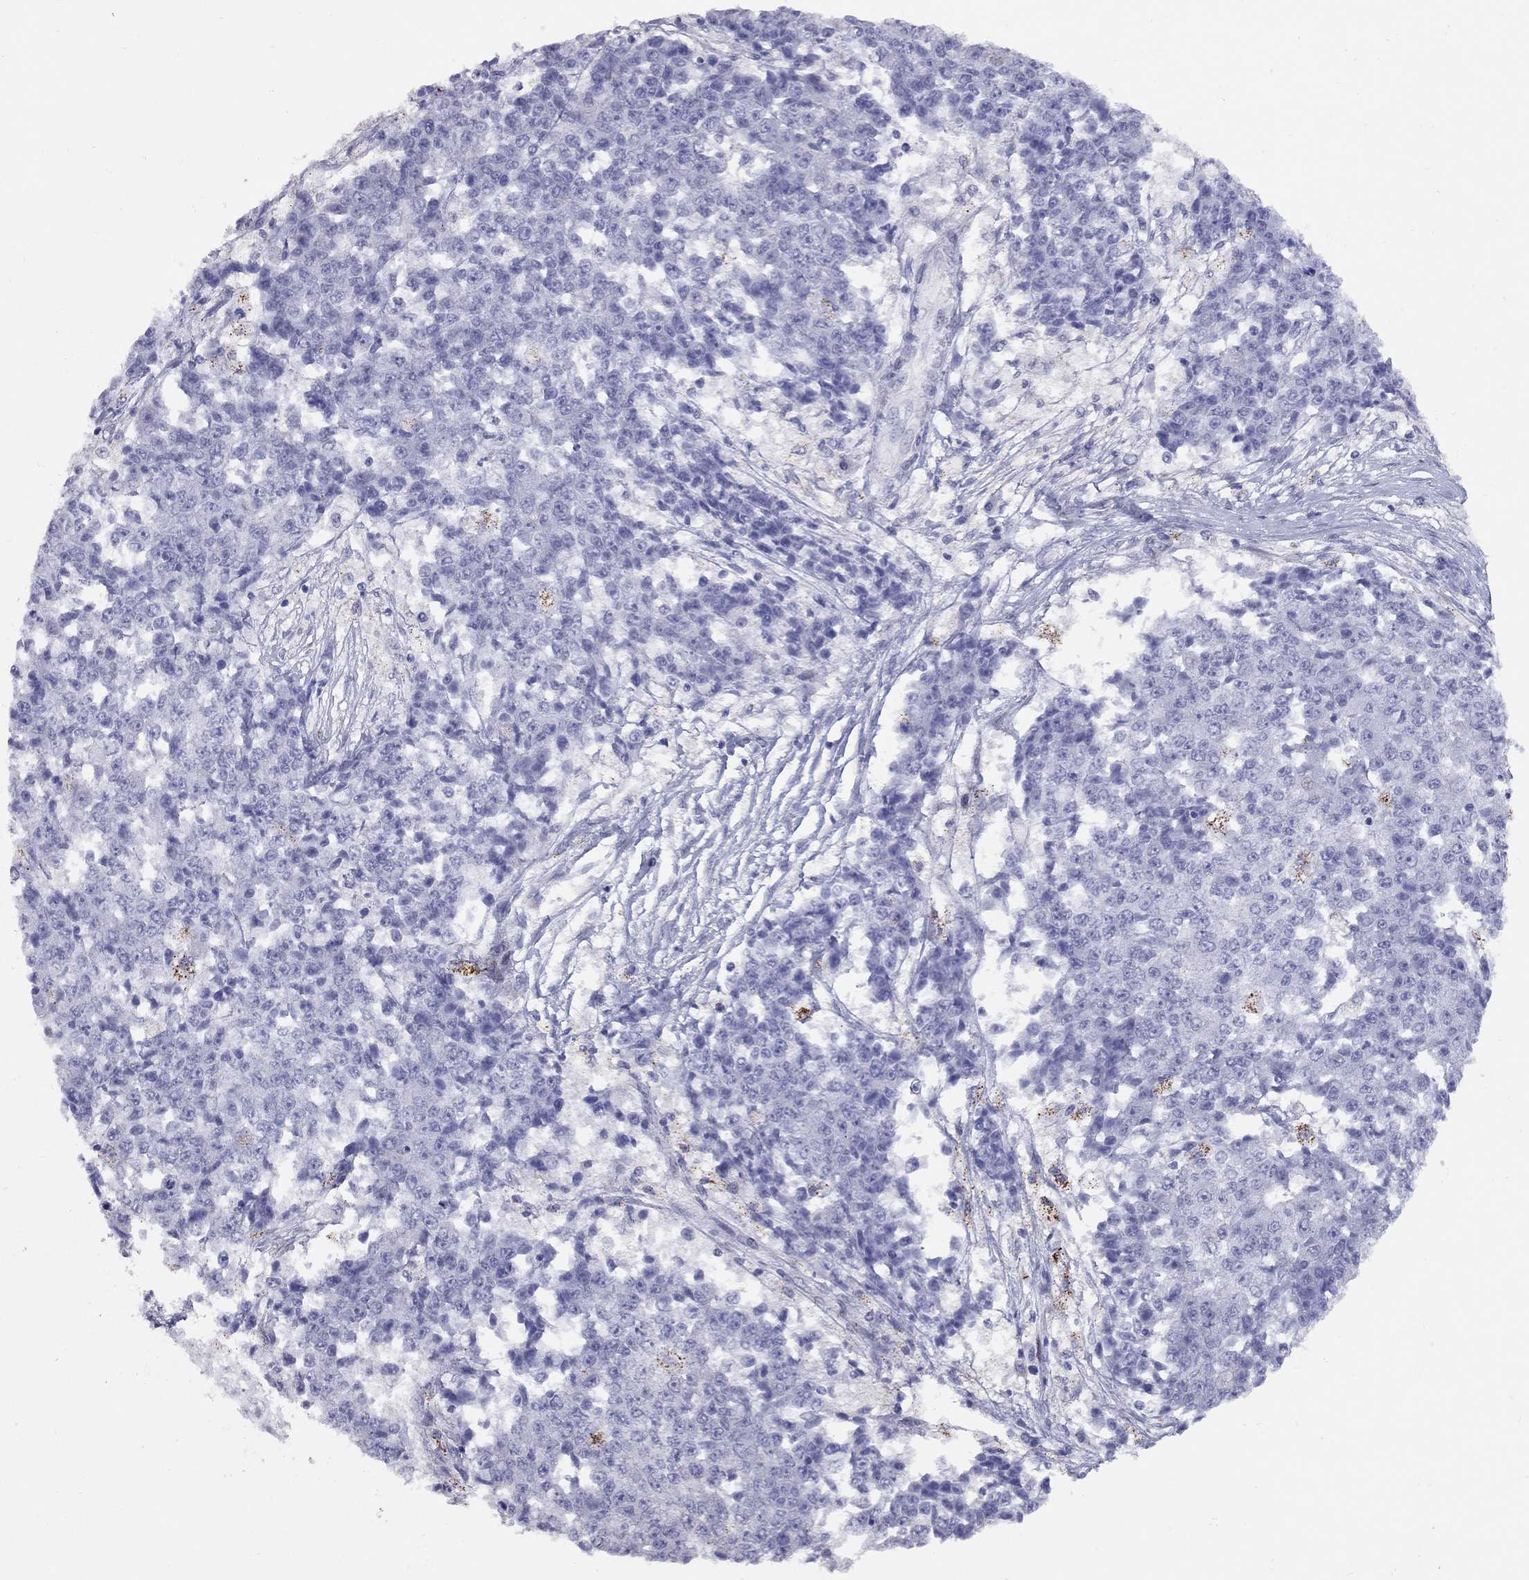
{"staining": {"intensity": "negative", "quantity": "none", "location": "none"}, "tissue": "ovarian cancer", "cell_type": "Tumor cells", "image_type": "cancer", "snomed": [{"axis": "morphology", "description": "Carcinoma, endometroid"}, {"axis": "topography", "description": "Ovary"}], "caption": "High magnification brightfield microscopy of ovarian cancer (endometroid carcinoma) stained with DAB (3,3'-diaminobenzidine) (brown) and counterstained with hematoxylin (blue): tumor cells show no significant positivity.", "gene": "MAGEB4", "patient": {"sex": "female", "age": 42}}